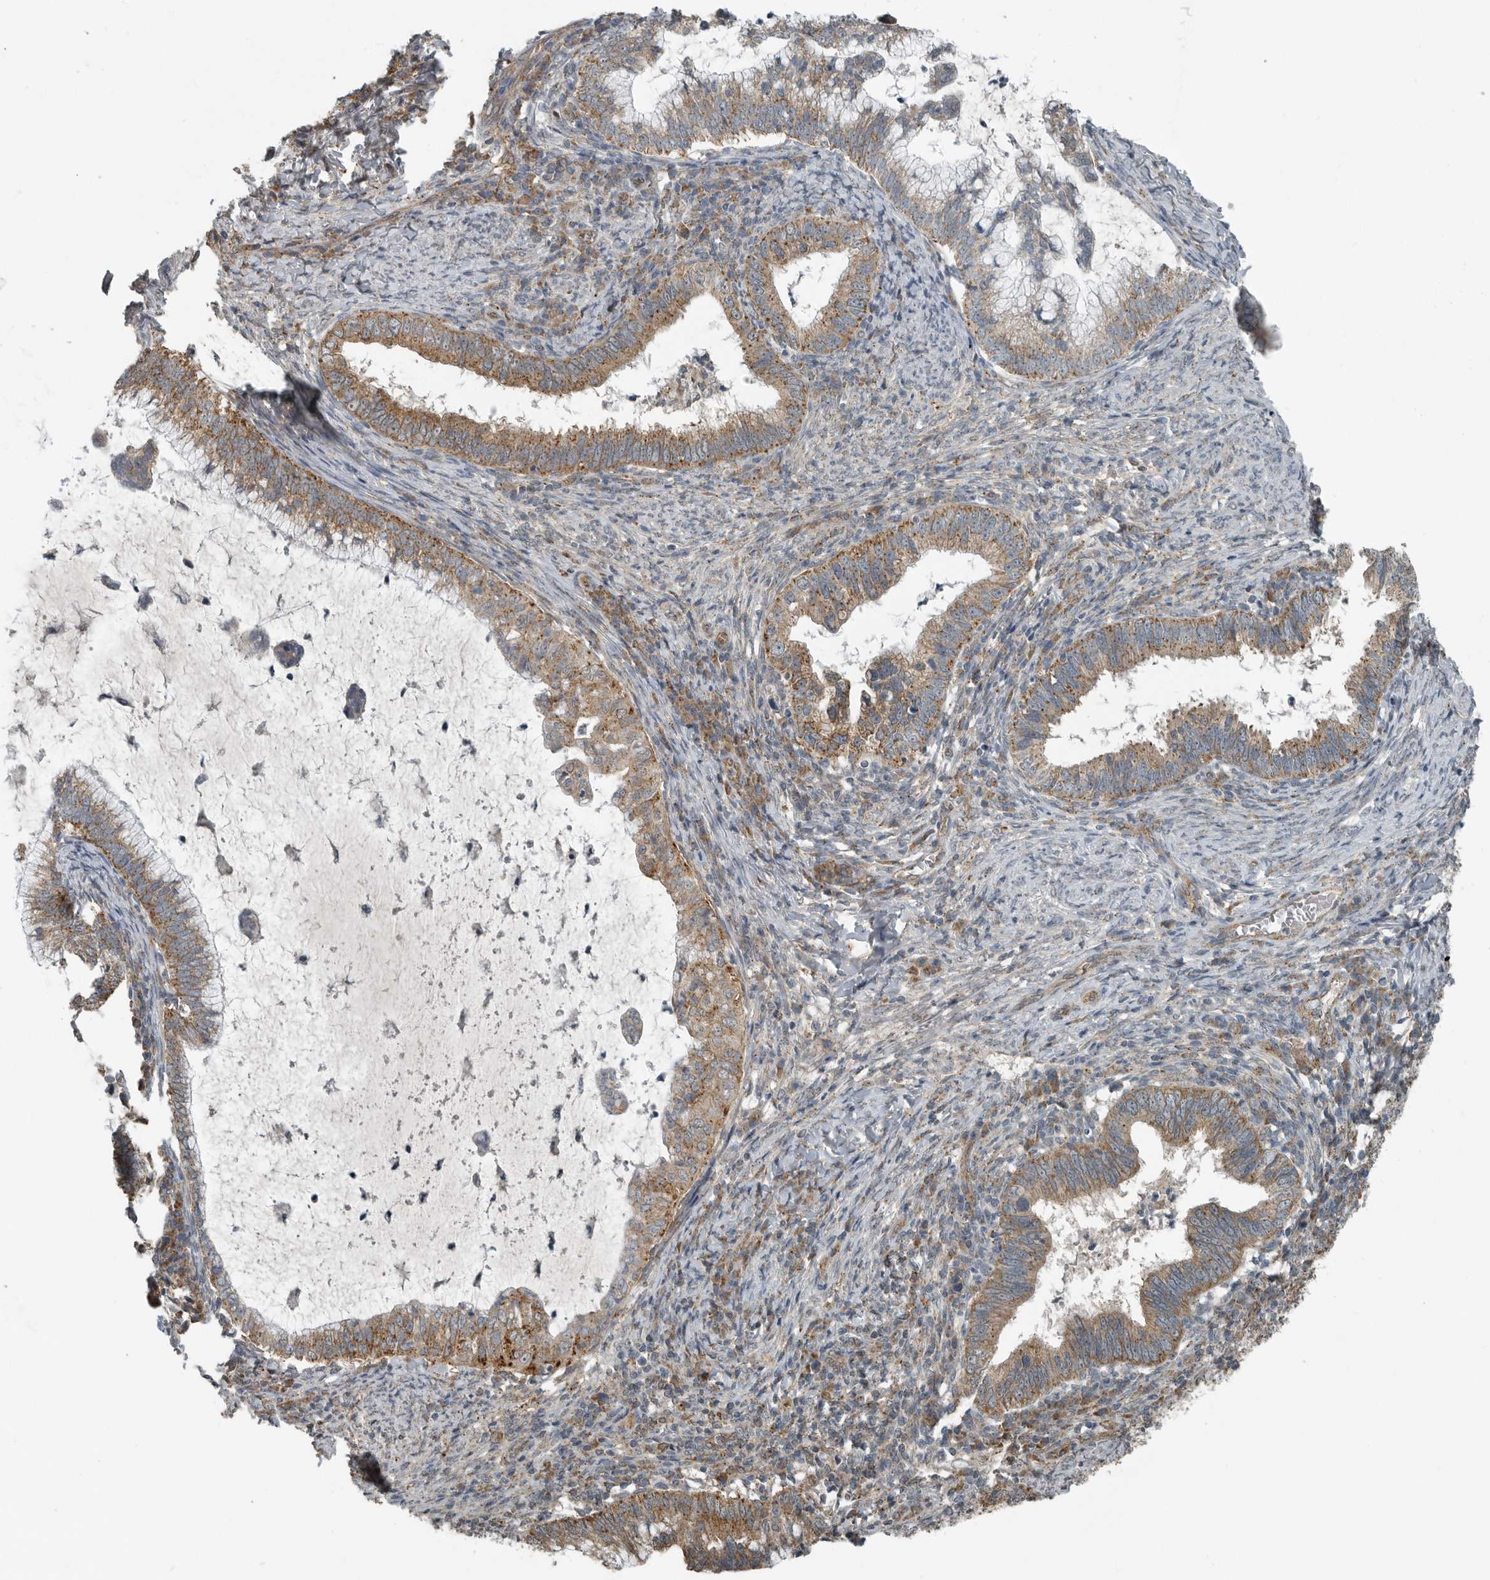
{"staining": {"intensity": "moderate", "quantity": ">75%", "location": "cytoplasmic/membranous"}, "tissue": "cervical cancer", "cell_type": "Tumor cells", "image_type": "cancer", "snomed": [{"axis": "morphology", "description": "Adenocarcinoma, NOS"}, {"axis": "topography", "description": "Cervix"}], "caption": "IHC photomicrograph of human adenocarcinoma (cervical) stained for a protein (brown), which reveals medium levels of moderate cytoplasmic/membranous expression in approximately >75% of tumor cells.", "gene": "AFAP1", "patient": {"sex": "female", "age": 36}}